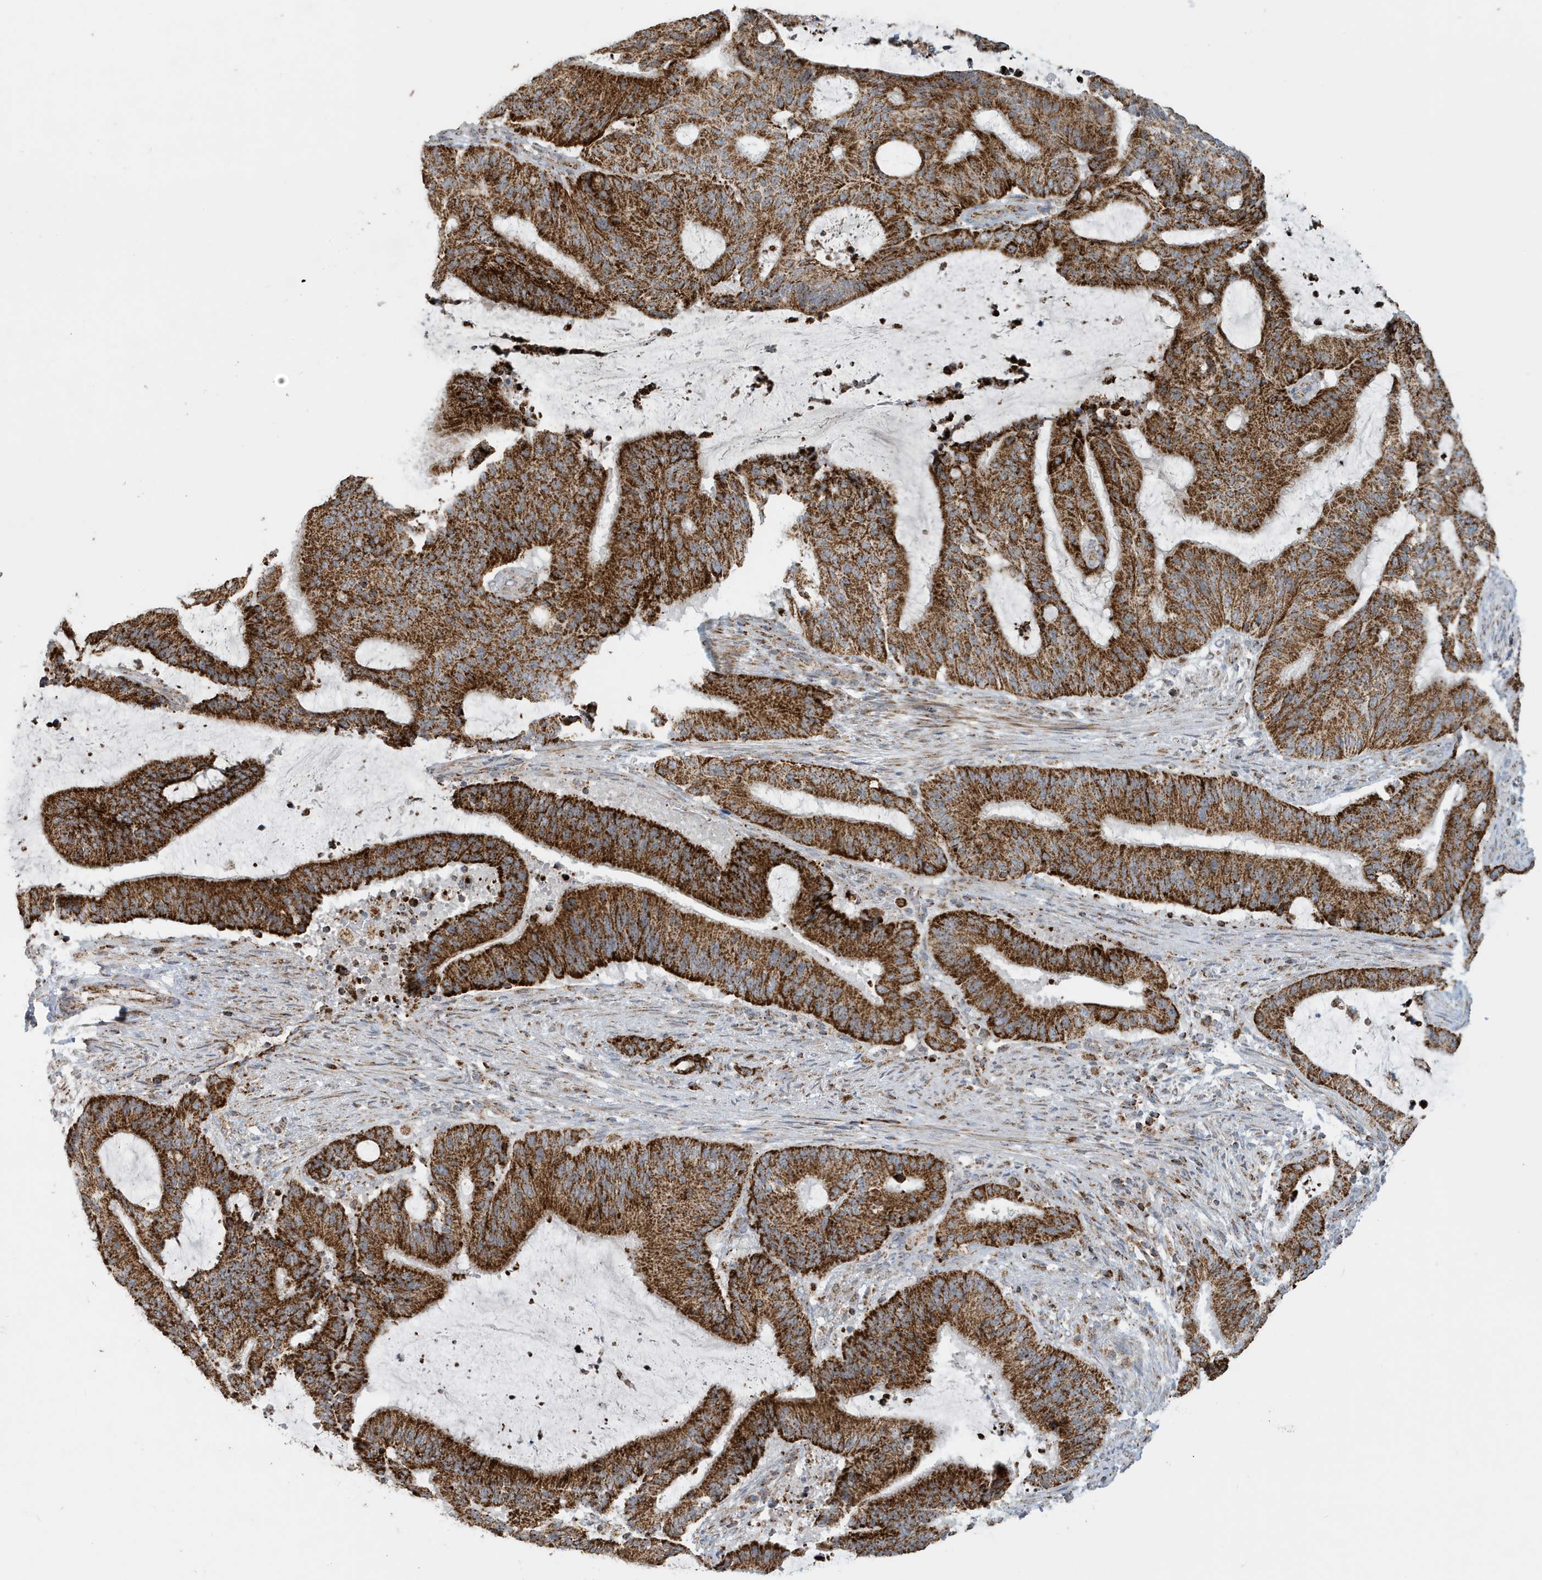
{"staining": {"intensity": "strong", "quantity": ">75%", "location": "cytoplasmic/membranous"}, "tissue": "liver cancer", "cell_type": "Tumor cells", "image_type": "cancer", "snomed": [{"axis": "morphology", "description": "Normal tissue, NOS"}, {"axis": "morphology", "description": "Cholangiocarcinoma"}, {"axis": "topography", "description": "Liver"}, {"axis": "topography", "description": "Peripheral nerve tissue"}], "caption": "Immunohistochemistry (IHC) image of liver cholangiocarcinoma stained for a protein (brown), which reveals high levels of strong cytoplasmic/membranous positivity in about >75% of tumor cells.", "gene": "MAN1A1", "patient": {"sex": "female", "age": 73}}